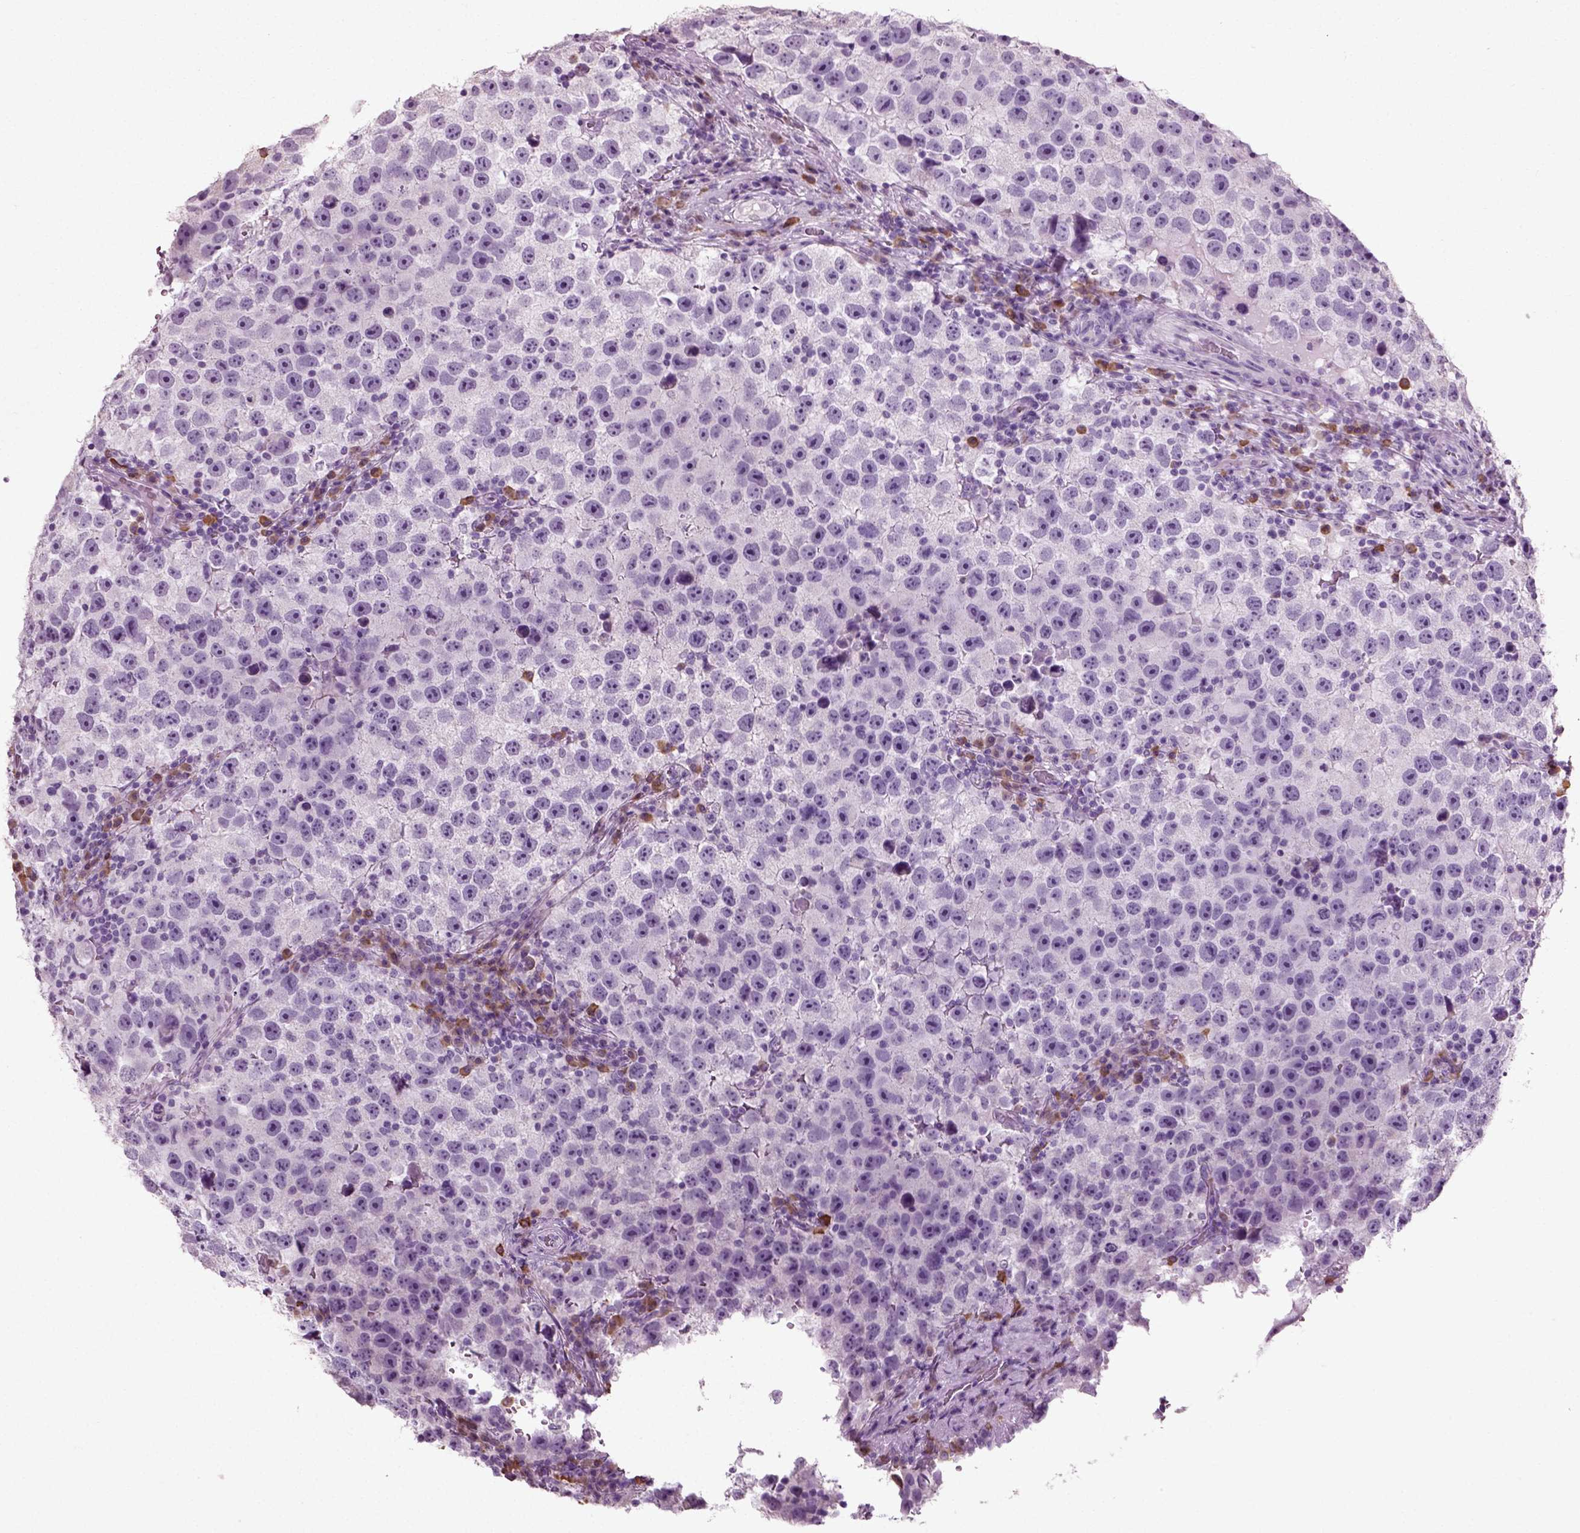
{"staining": {"intensity": "negative", "quantity": "none", "location": "none"}, "tissue": "testis cancer", "cell_type": "Tumor cells", "image_type": "cancer", "snomed": [{"axis": "morphology", "description": "Normal tissue, NOS"}, {"axis": "morphology", "description": "Seminoma, NOS"}, {"axis": "topography", "description": "Testis"}], "caption": "Tumor cells show no significant positivity in testis cancer.", "gene": "SLC26A8", "patient": {"sex": "male", "age": 31}}